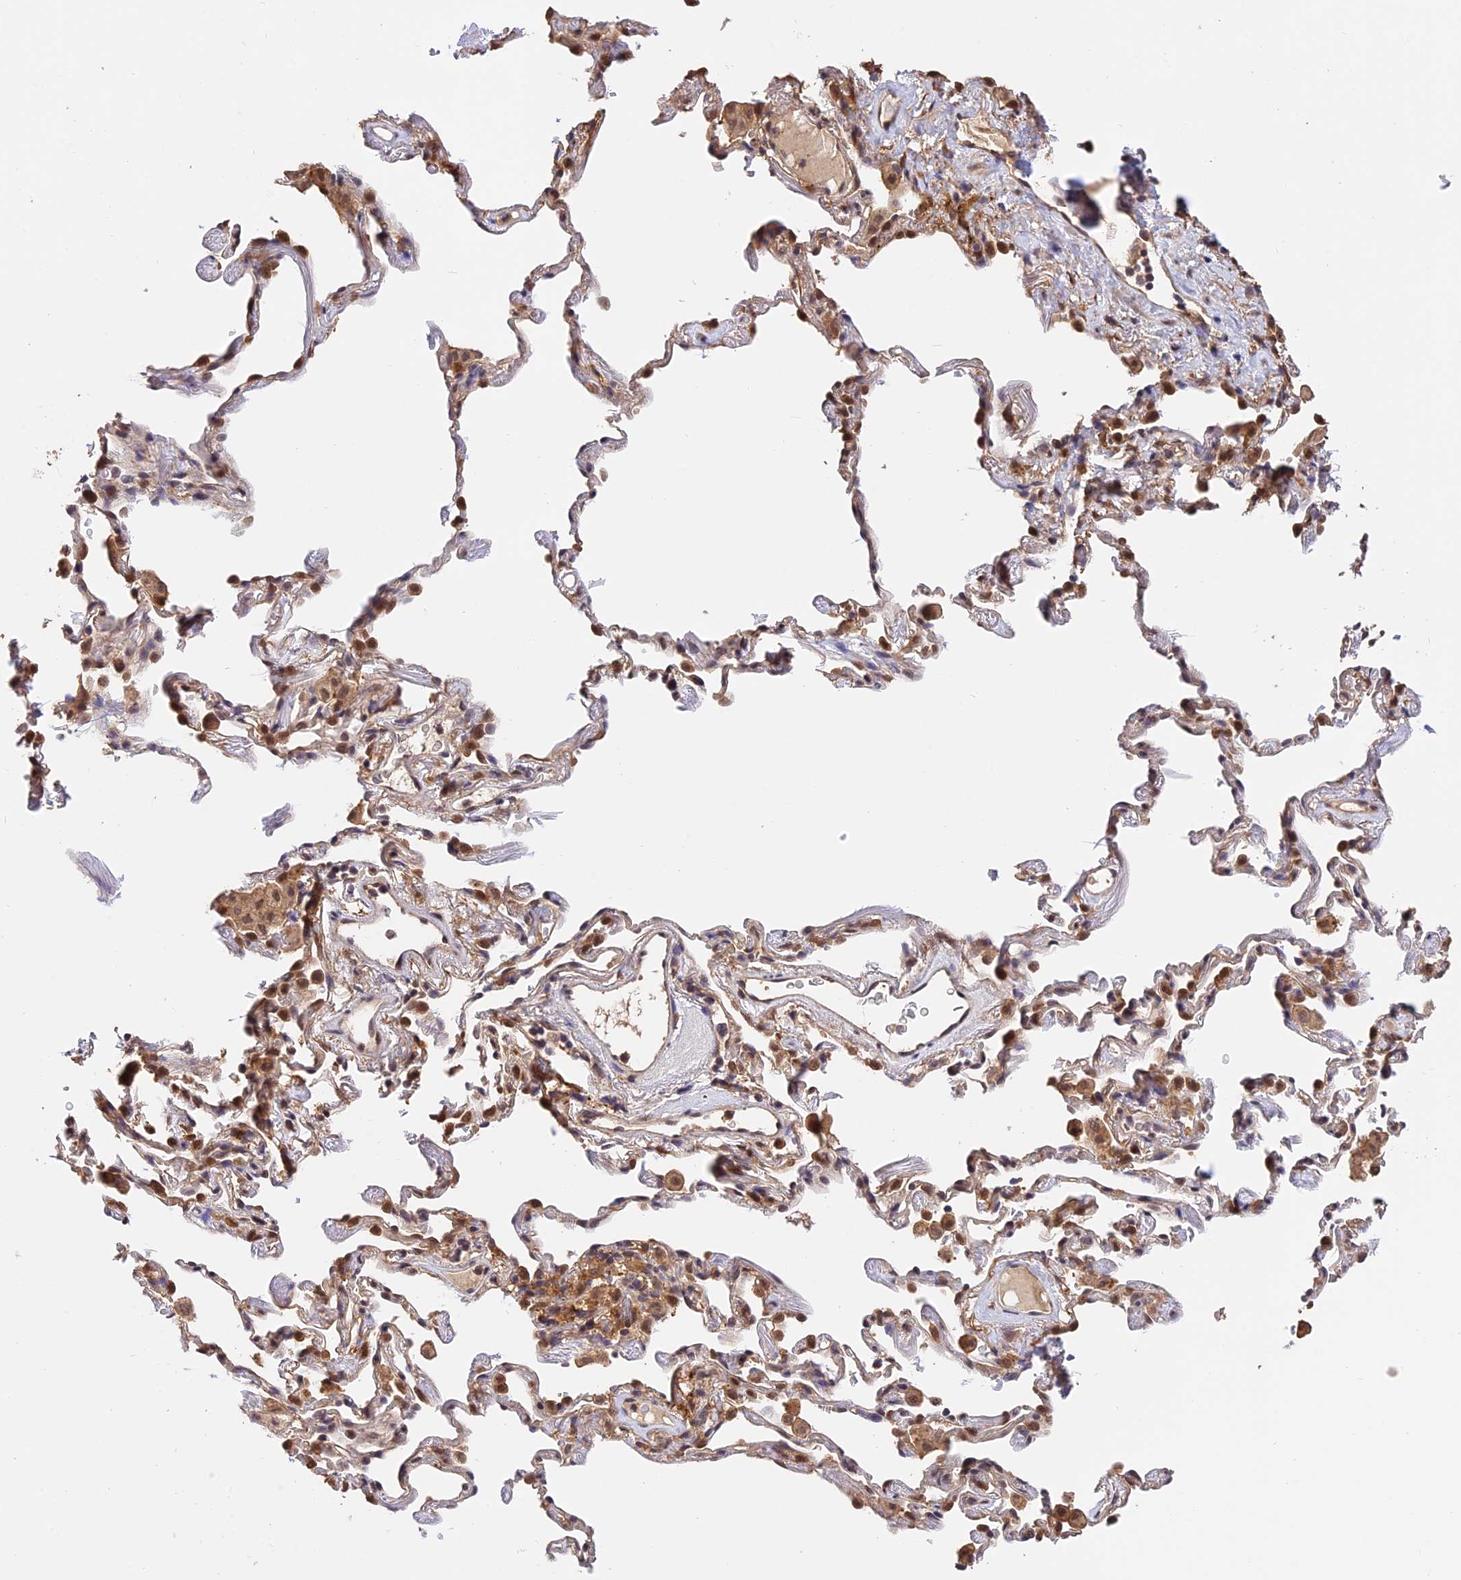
{"staining": {"intensity": "moderate", "quantity": ">75%", "location": "cytoplasmic/membranous,nuclear"}, "tissue": "lung cancer", "cell_type": "Tumor cells", "image_type": "cancer", "snomed": [{"axis": "morphology", "description": "Adenocarcinoma, NOS"}, {"axis": "topography", "description": "Lung"}], "caption": "Adenocarcinoma (lung) tissue reveals moderate cytoplasmic/membranous and nuclear positivity in approximately >75% of tumor cells, visualized by immunohistochemistry.", "gene": "MNS1", "patient": {"sex": "female", "age": 69}}